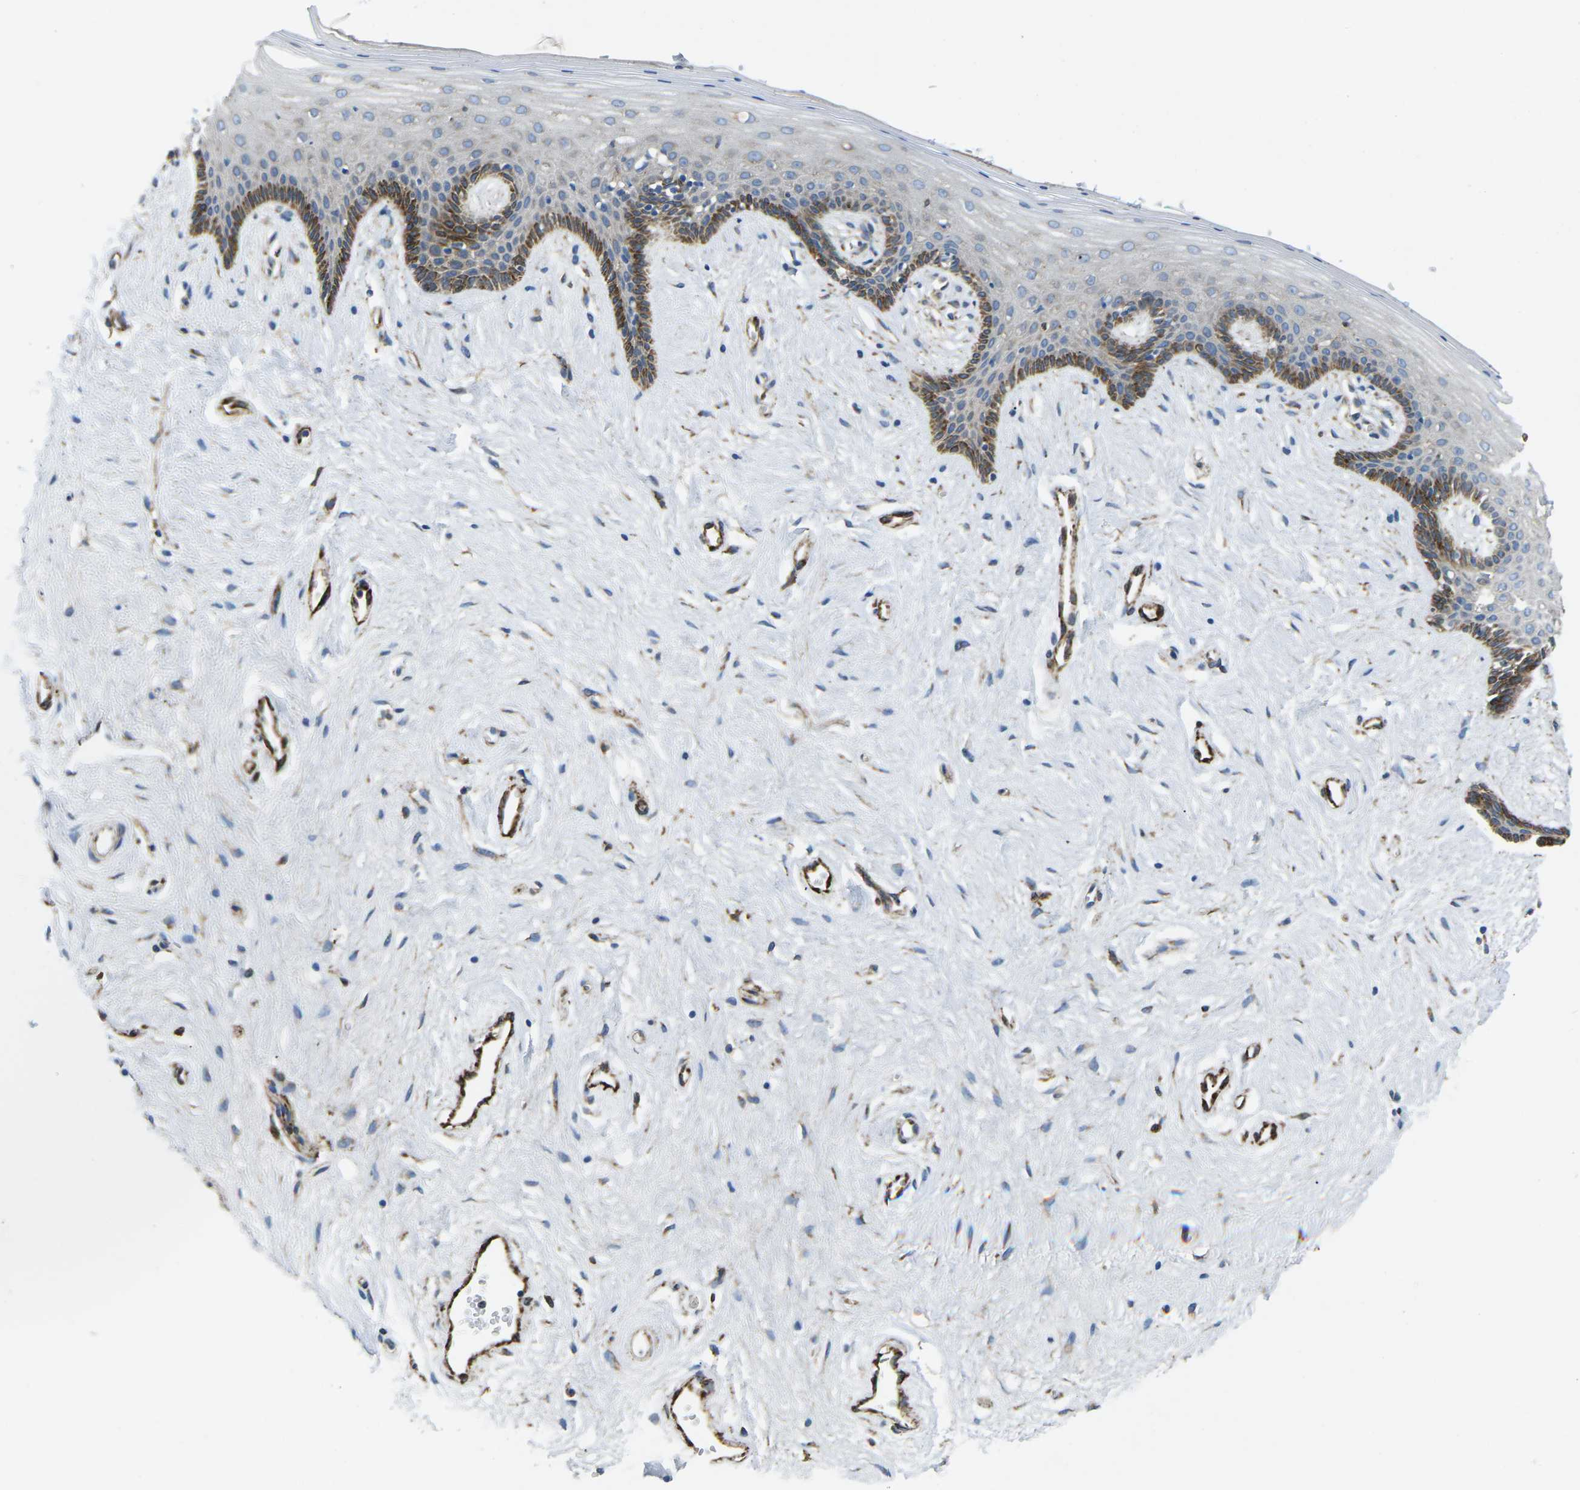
{"staining": {"intensity": "moderate", "quantity": "<25%", "location": "cytoplasmic/membranous"}, "tissue": "vagina", "cell_type": "Squamous epithelial cells", "image_type": "normal", "snomed": [{"axis": "morphology", "description": "Normal tissue, NOS"}, {"axis": "topography", "description": "Vagina"}], "caption": "Immunohistochemical staining of unremarkable vagina exhibits low levels of moderate cytoplasmic/membranous expression in approximately <25% of squamous epithelial cells.", "gene": "PDZD8", "patient": {"sex": "female", "age": 44}}